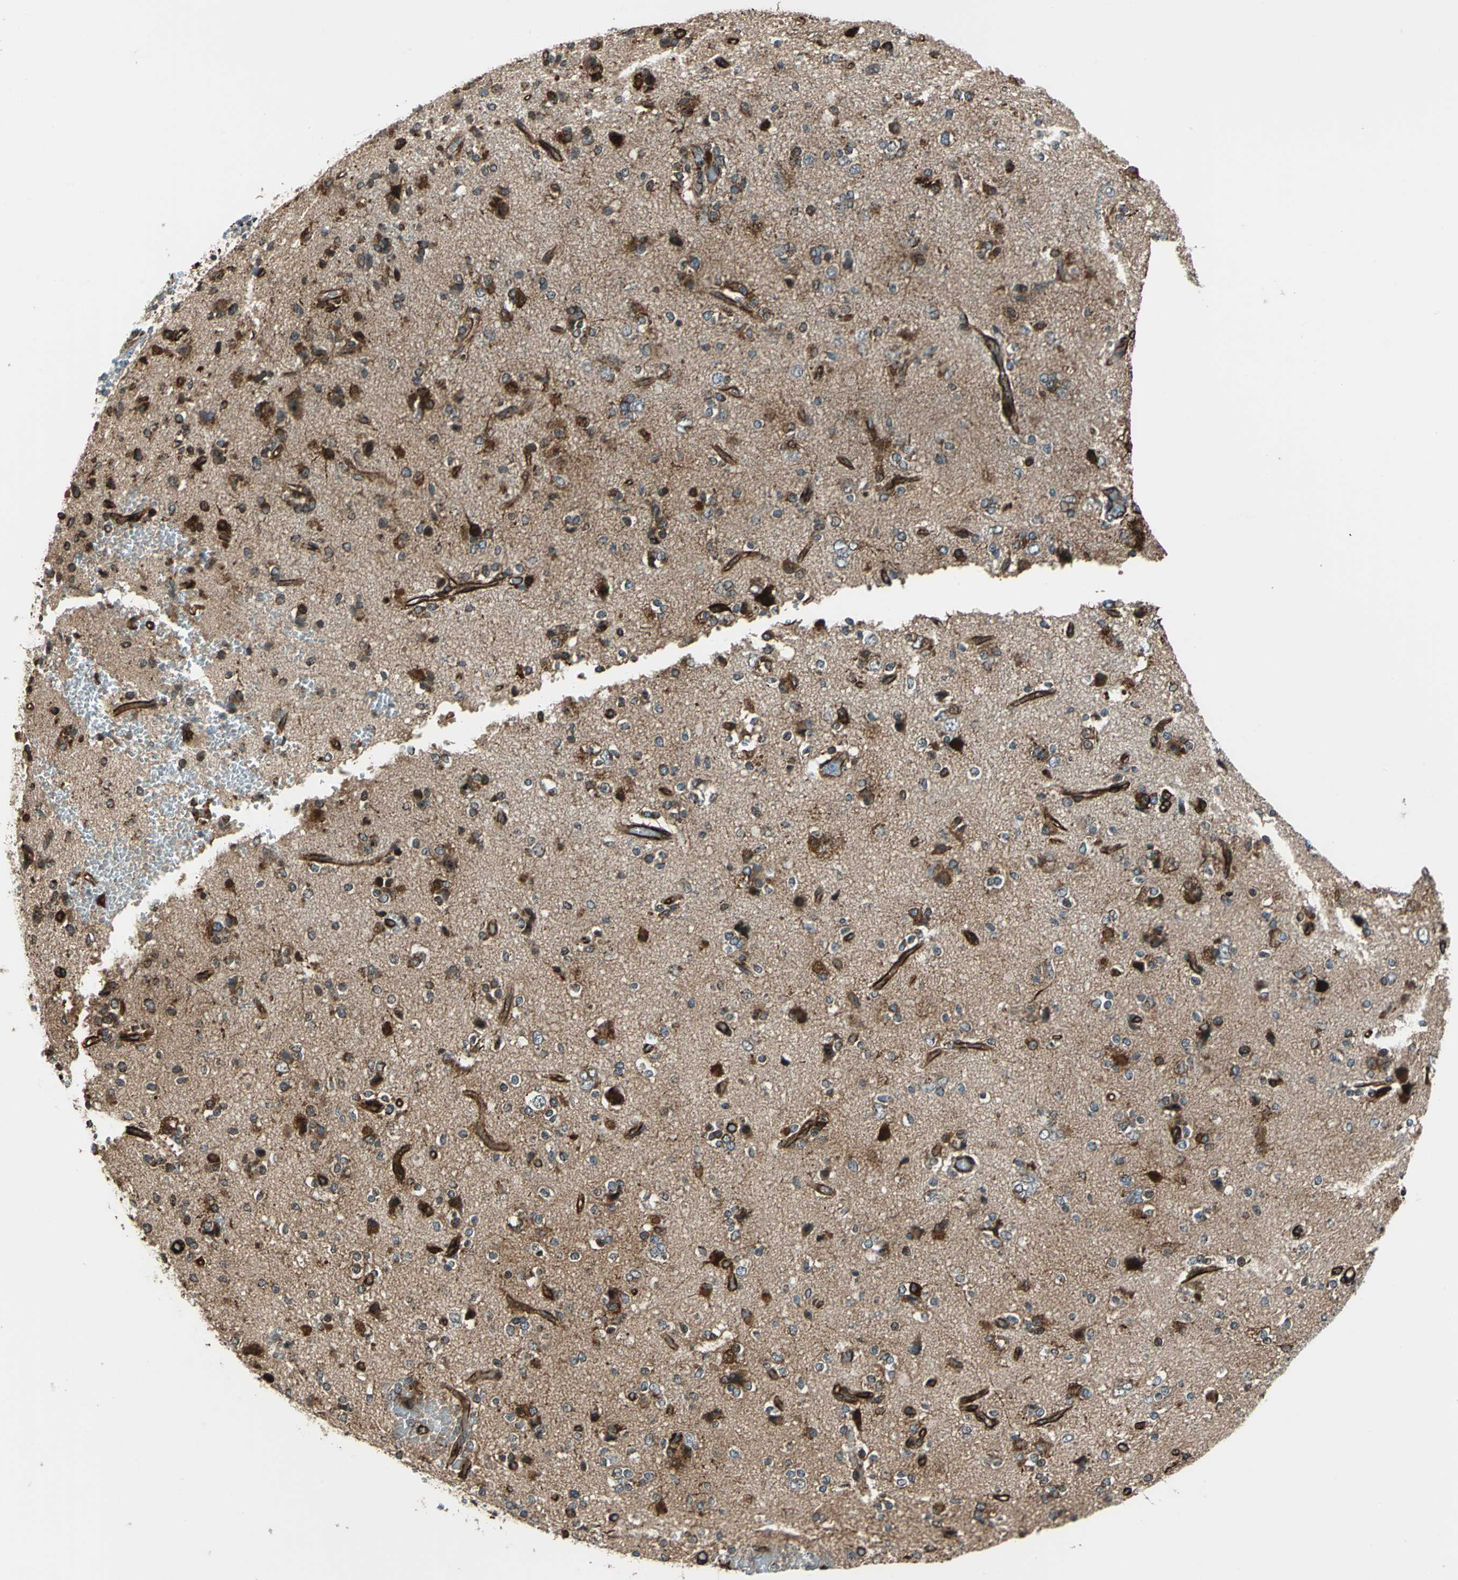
{"staining": {"intensity": "strong", "quantity": ">75%", "location": "cytoplasmic/membranous,nuclear"}, "tissue": "glioma", "cell_type": "Tumor cells", "image_type": "cancer", "snomed": [{"axis": "morphology", "description": "Glioma, malignant, High grade"}, {"axis": "topography", "description": "Brain"}], "caption": "A photomicrograph of glioma stained for a protein demonstrates strong cytoplasmic/membranous and nuclear brown staining in tumor cells.", "gene": "EXD2", "patient": {"sex": "male", "age": 47}}